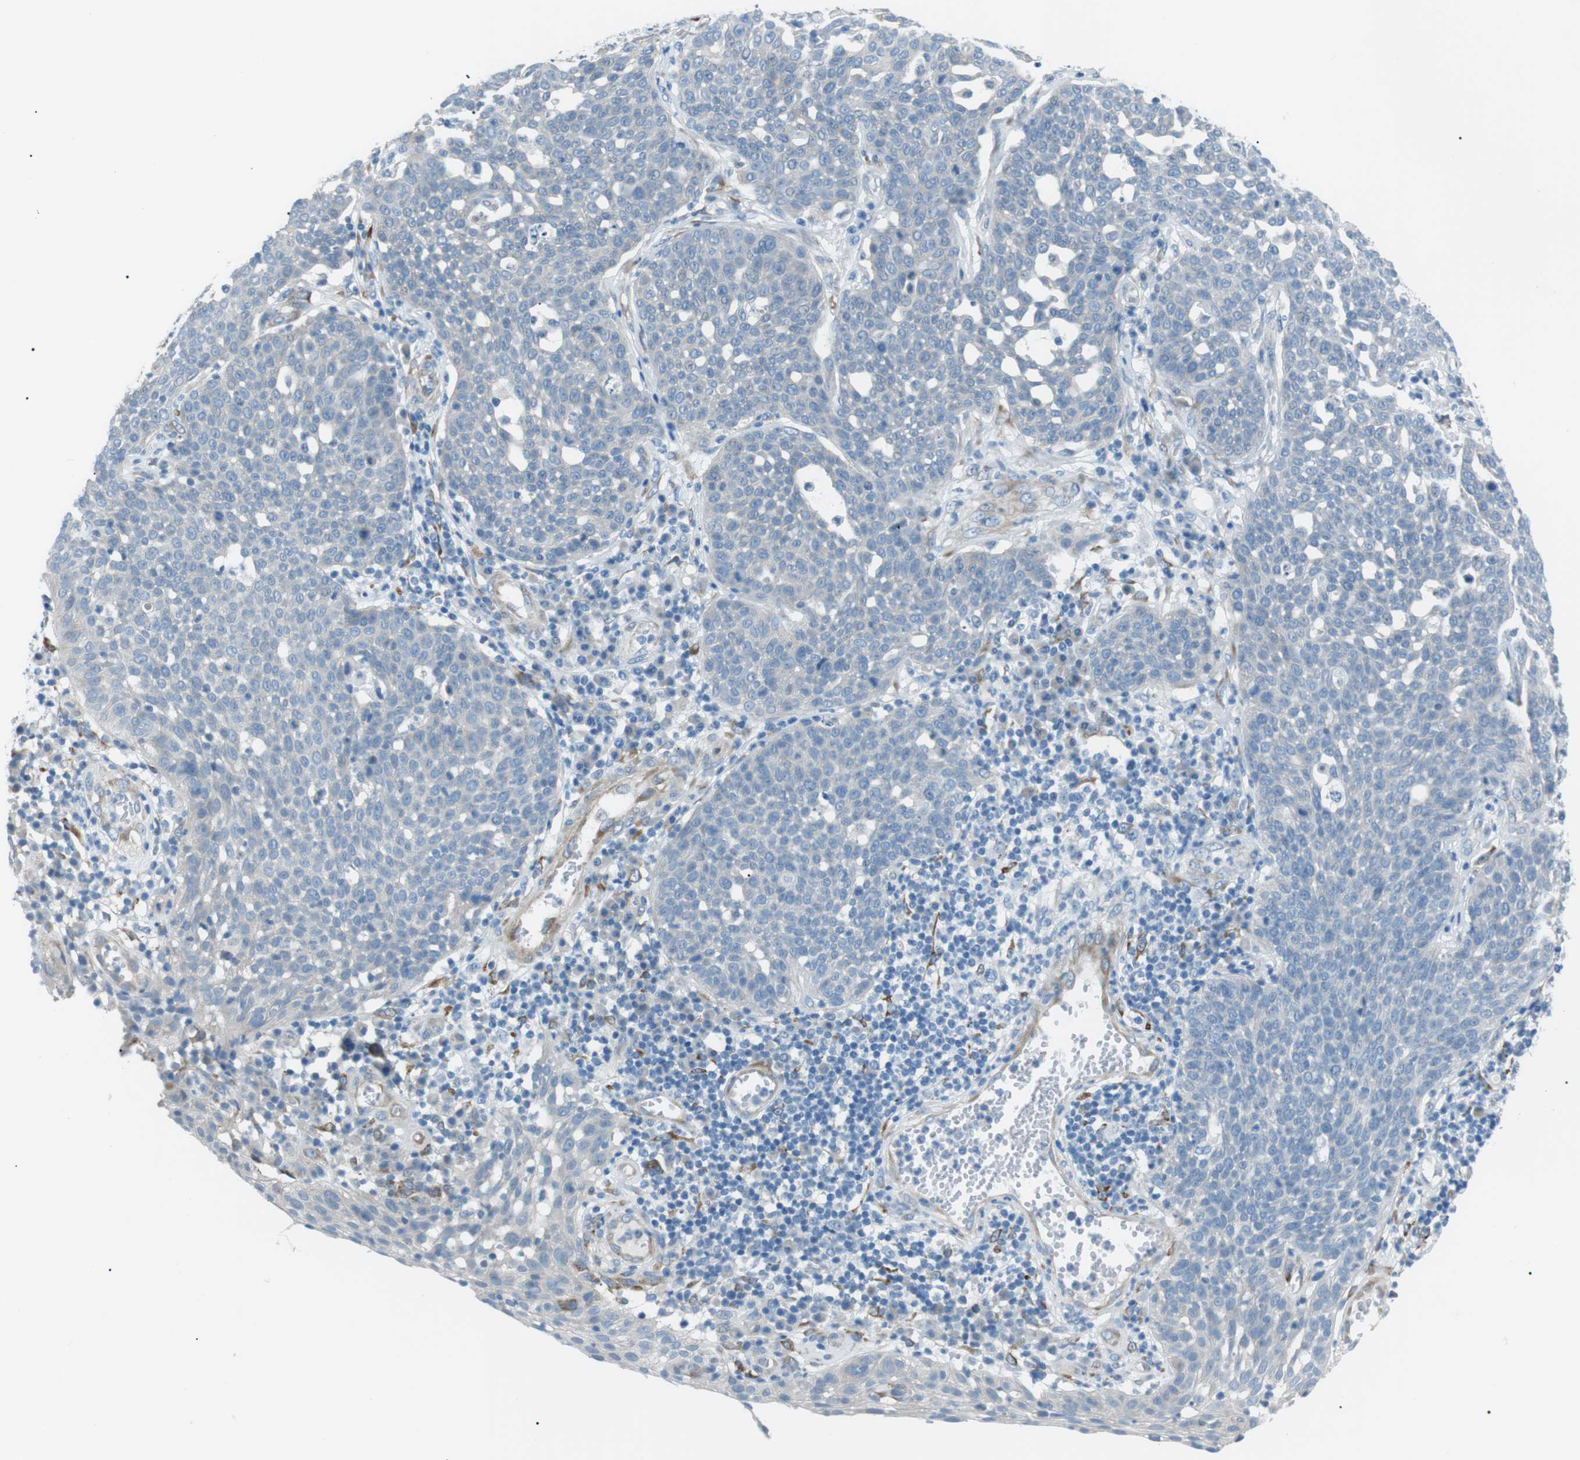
{"staining": {"intensity": "negative", "quantity": "none", "location": "none"}, "tissue": "cervical cancer", "cell_type": "Tumor cells", "image_type": "cancer", "snomed": [{"axis": "morphology", "description": "Squamous cell carcinoma, NOS"}, {"axis": "topography", "description": "Cervix"}], "caption": "DAB immunohistochemical staining of squamous cell carcinoma (cervical) shows no significant staining in tumor cells.", "gene": "MTARC2", "patient": {"sex": "female", "age": 34}}